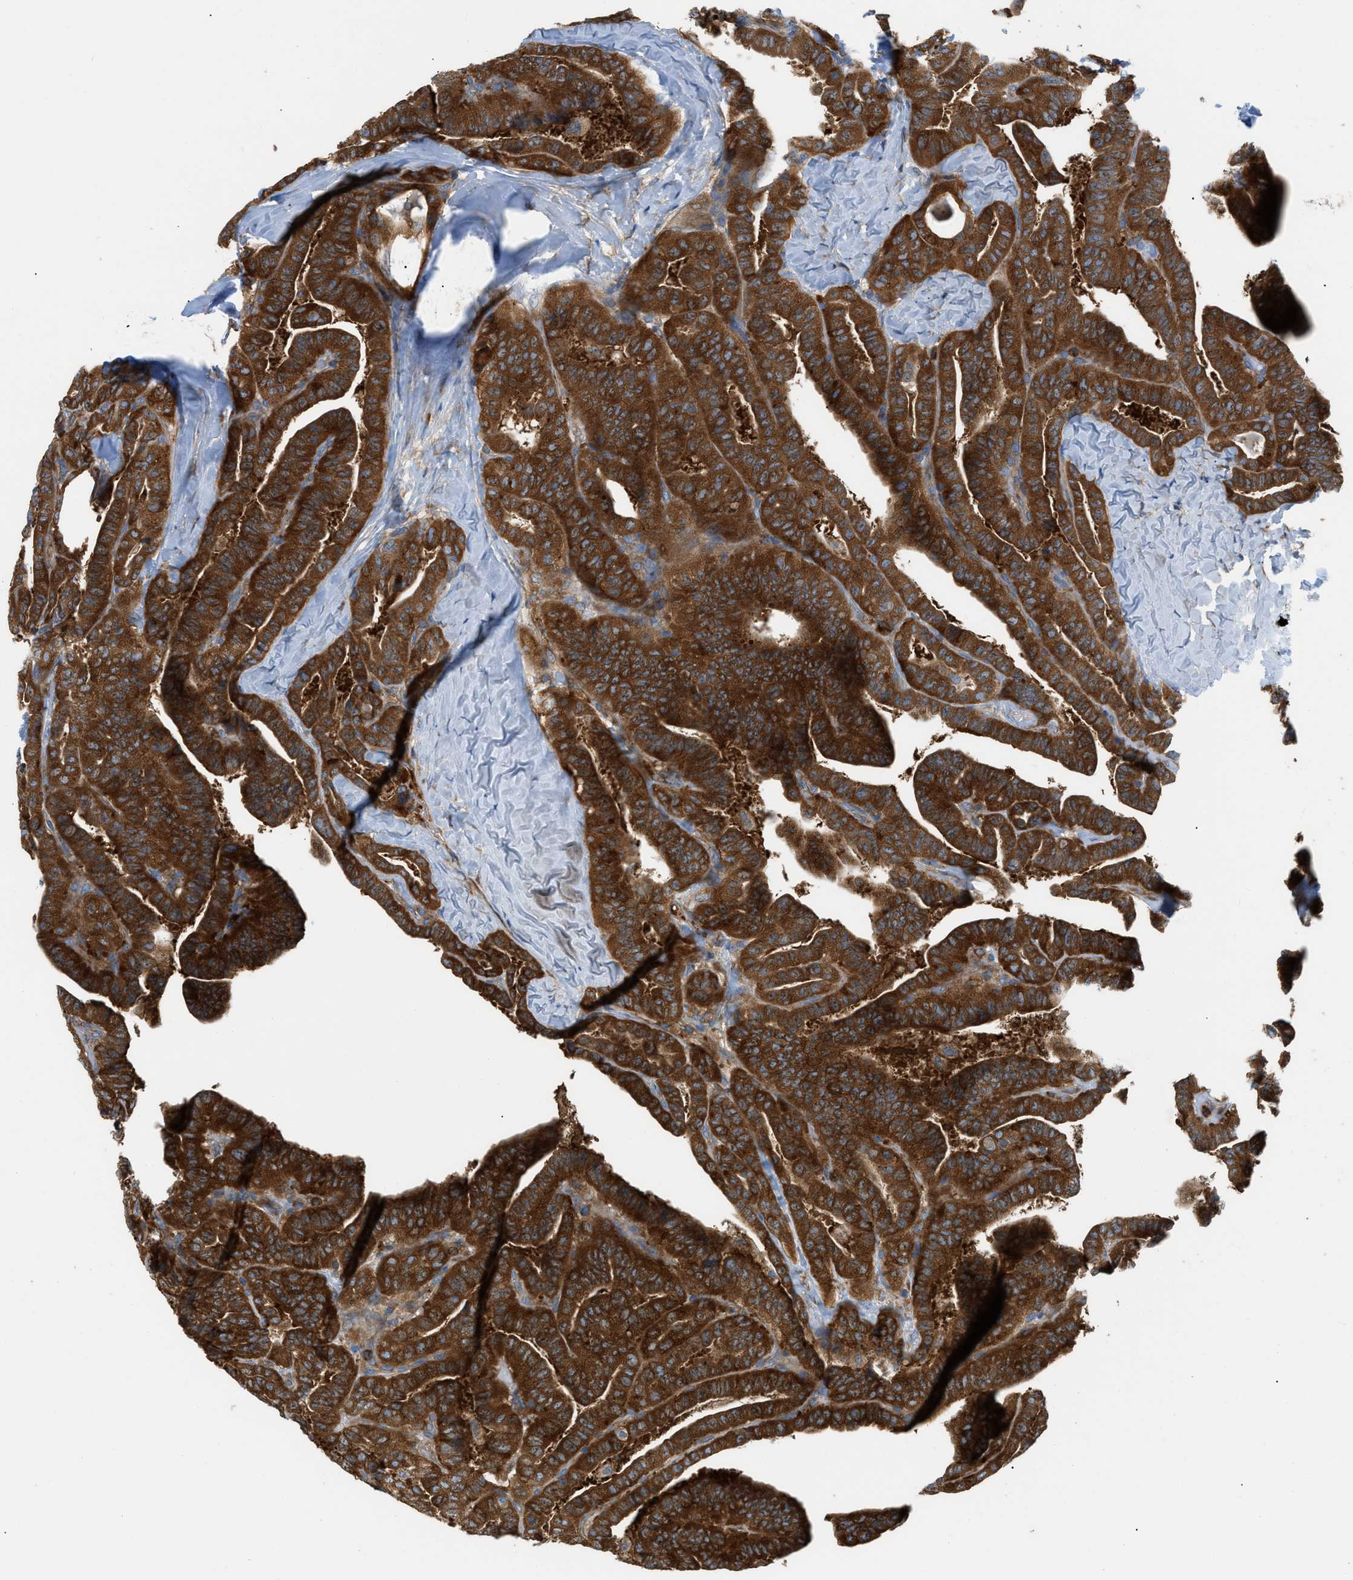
{"staining": {"intensity": "strong", "quantity": ">75%", "location": "cytoplasmic/membranous"}, "tissue": "thyroid cancer", "cell_type": "Tumor cells", "image_type": "cancer", "snomed": [{"axis": "morphology", "description": "Papillary adenocarcinoma, NOS"}, {"axis": "topography", "description": "Thyroid gland"}], "caption": "Protein staining of thyroid cancer (papillary adenocarcinoma) tissue shows strong cytoplasmic/membranous expression in approximately >75% of tumor cells.", "gene": "GPAT4", "patient": {"sex": "male", "age": 77}}